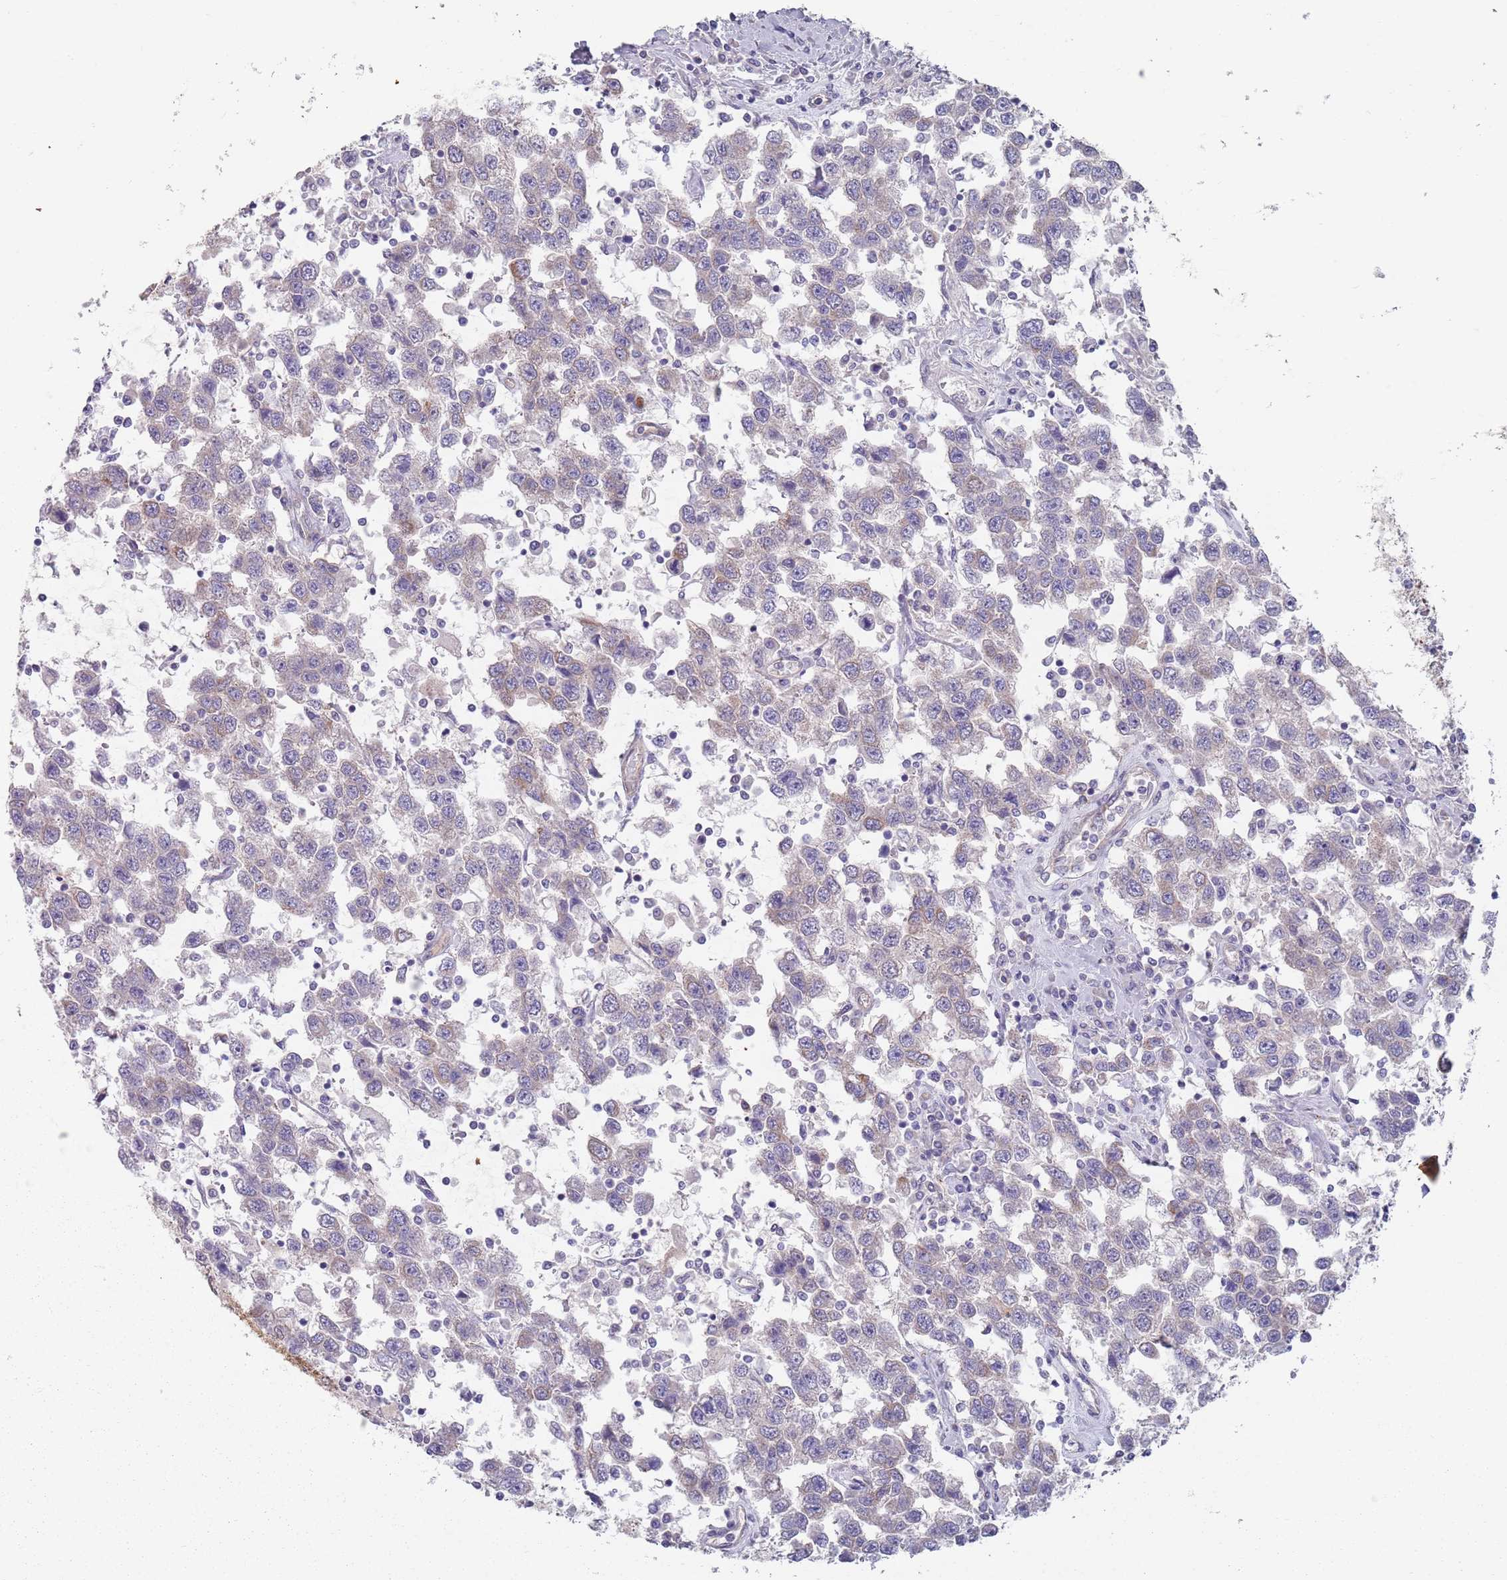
{"staining": {"intensity": "negative", "quantity": "none", "location": "none"}, "tissue": "testis cancer", "cell_type": "Tumor cells", "image_type": "cancer", "snomed": [{"axis": "morphology", "description": "Seminoma, NOS"}, {"axis": "topography", "description": "Testis"}], "caption": "The IHC image has no significant expression in tumor cells of seminoma (testis) tissue.", "gene": "APPL2", "patient": {"sex": "male", "age": 41}}